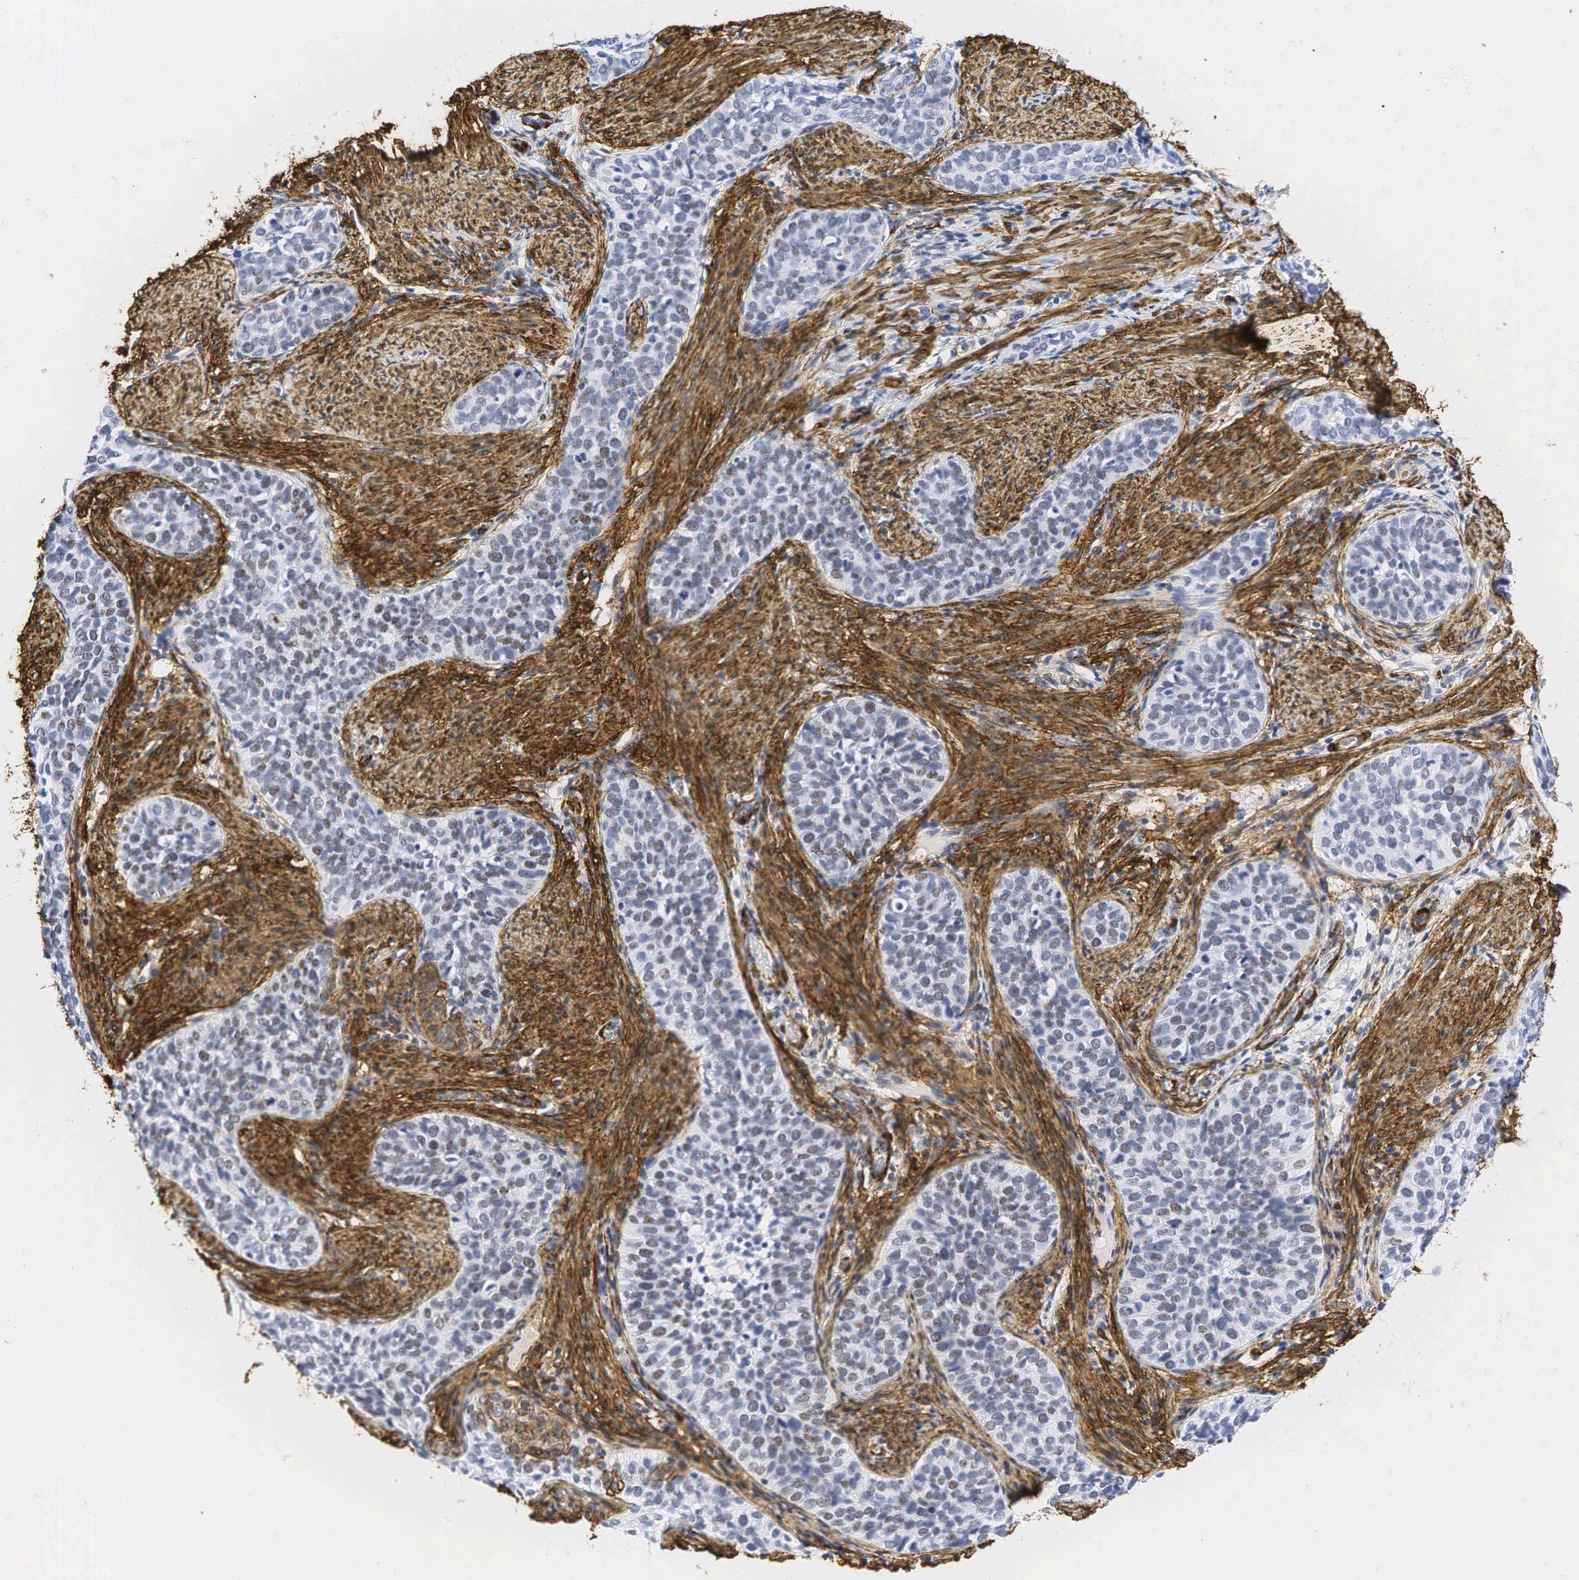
{"staining": {"intensity": "moderate", "quantity": "25%-75%", "location": "nuclear"}, "tissue": "cervical cancer", "cell_type": "Tumor cells", "image_type": "cancer", "snomed": [{"axis": "morphology", "description": "Squamous cell carcinoma, NOS"}, {"axis": "topography", "description": "Cervix"}], "caption": "This is a micrograph of immunohistochemistry (IHC) staining of cervical cancer (squamous cell carcinoma), which shows moderate positivity in the nuclear of tumor cells.", "gene": "ACTA2", "patient": {"sex": "female", "age": 31}}